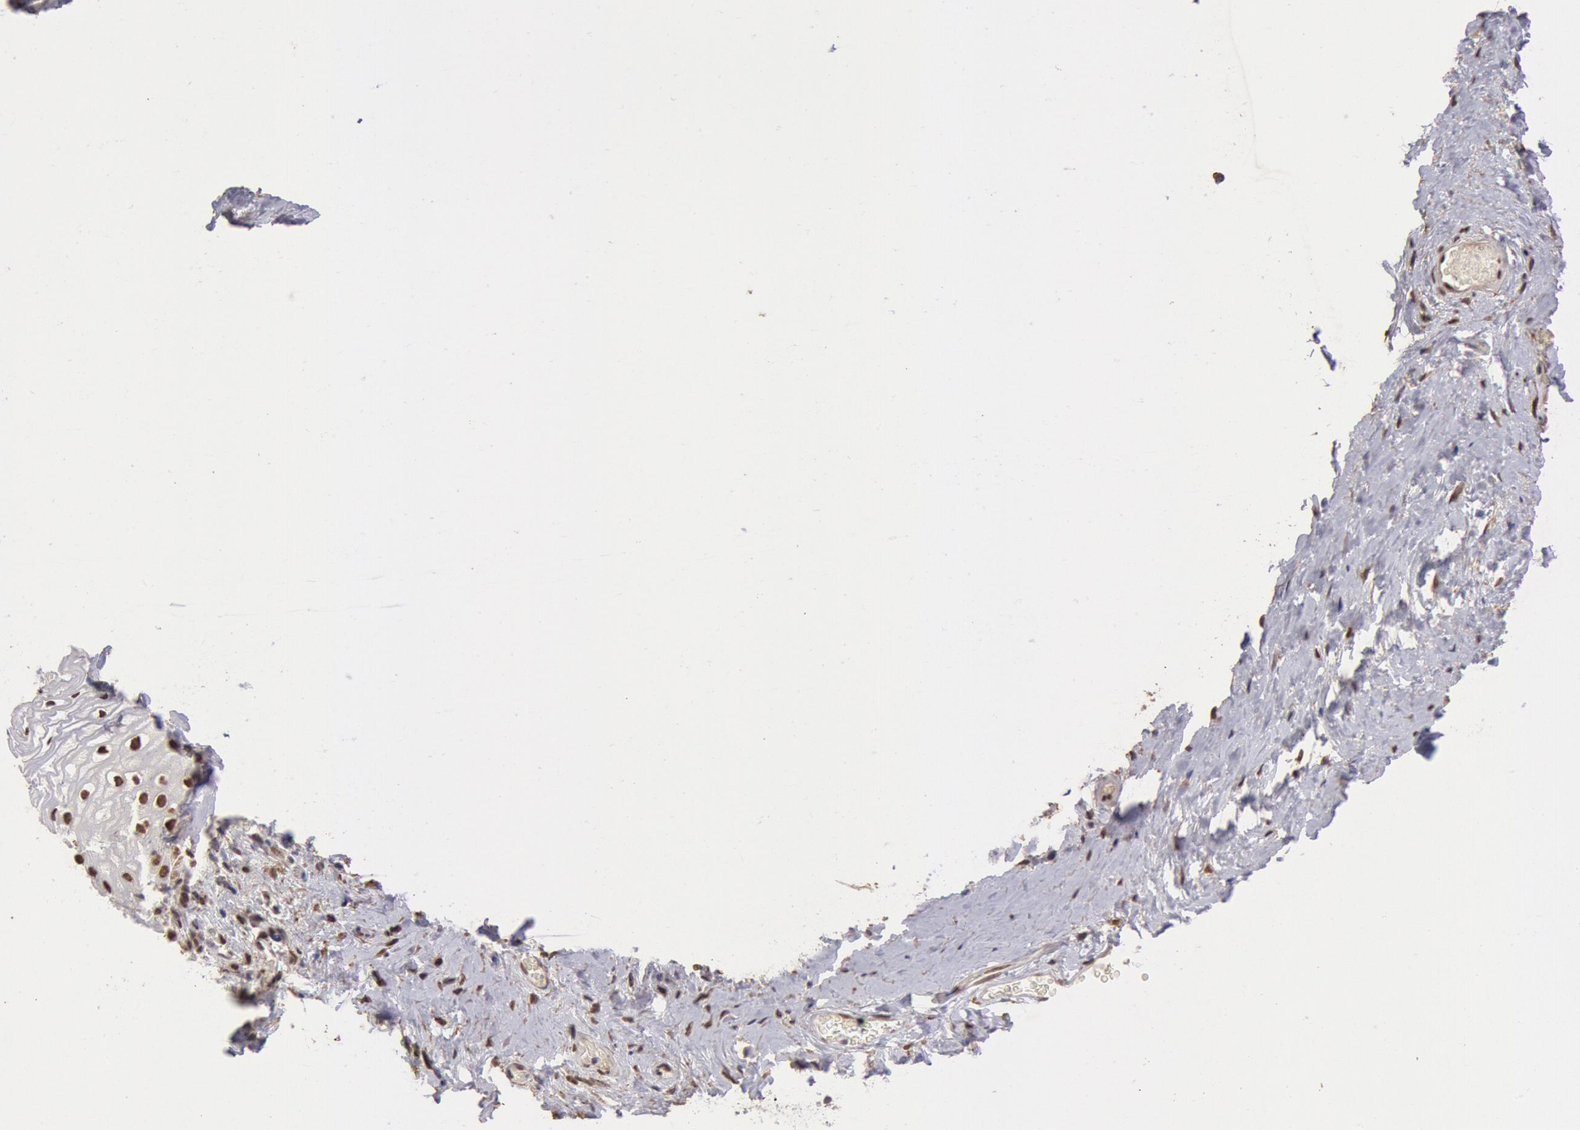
{"staining": {"intensity": "moderate", "quantity": "25%-75%", "location": "nuclear"}, "tissue": "vagina", "cell_type": "Squamous epithelial cells", "image_type": "normal", "snomed": [{"axis": "morphology", "description": "Normal tissue, NOS"}, {"axis": "topography", "description": "Vagina"}], "caption": "This is an image of IHC staining of normal vagina, which shows moderate positivity in the nuclear of squamous epithelial cells.", "gene": "CDKN2B", "patient": {"sex": "female", "age": 61}}